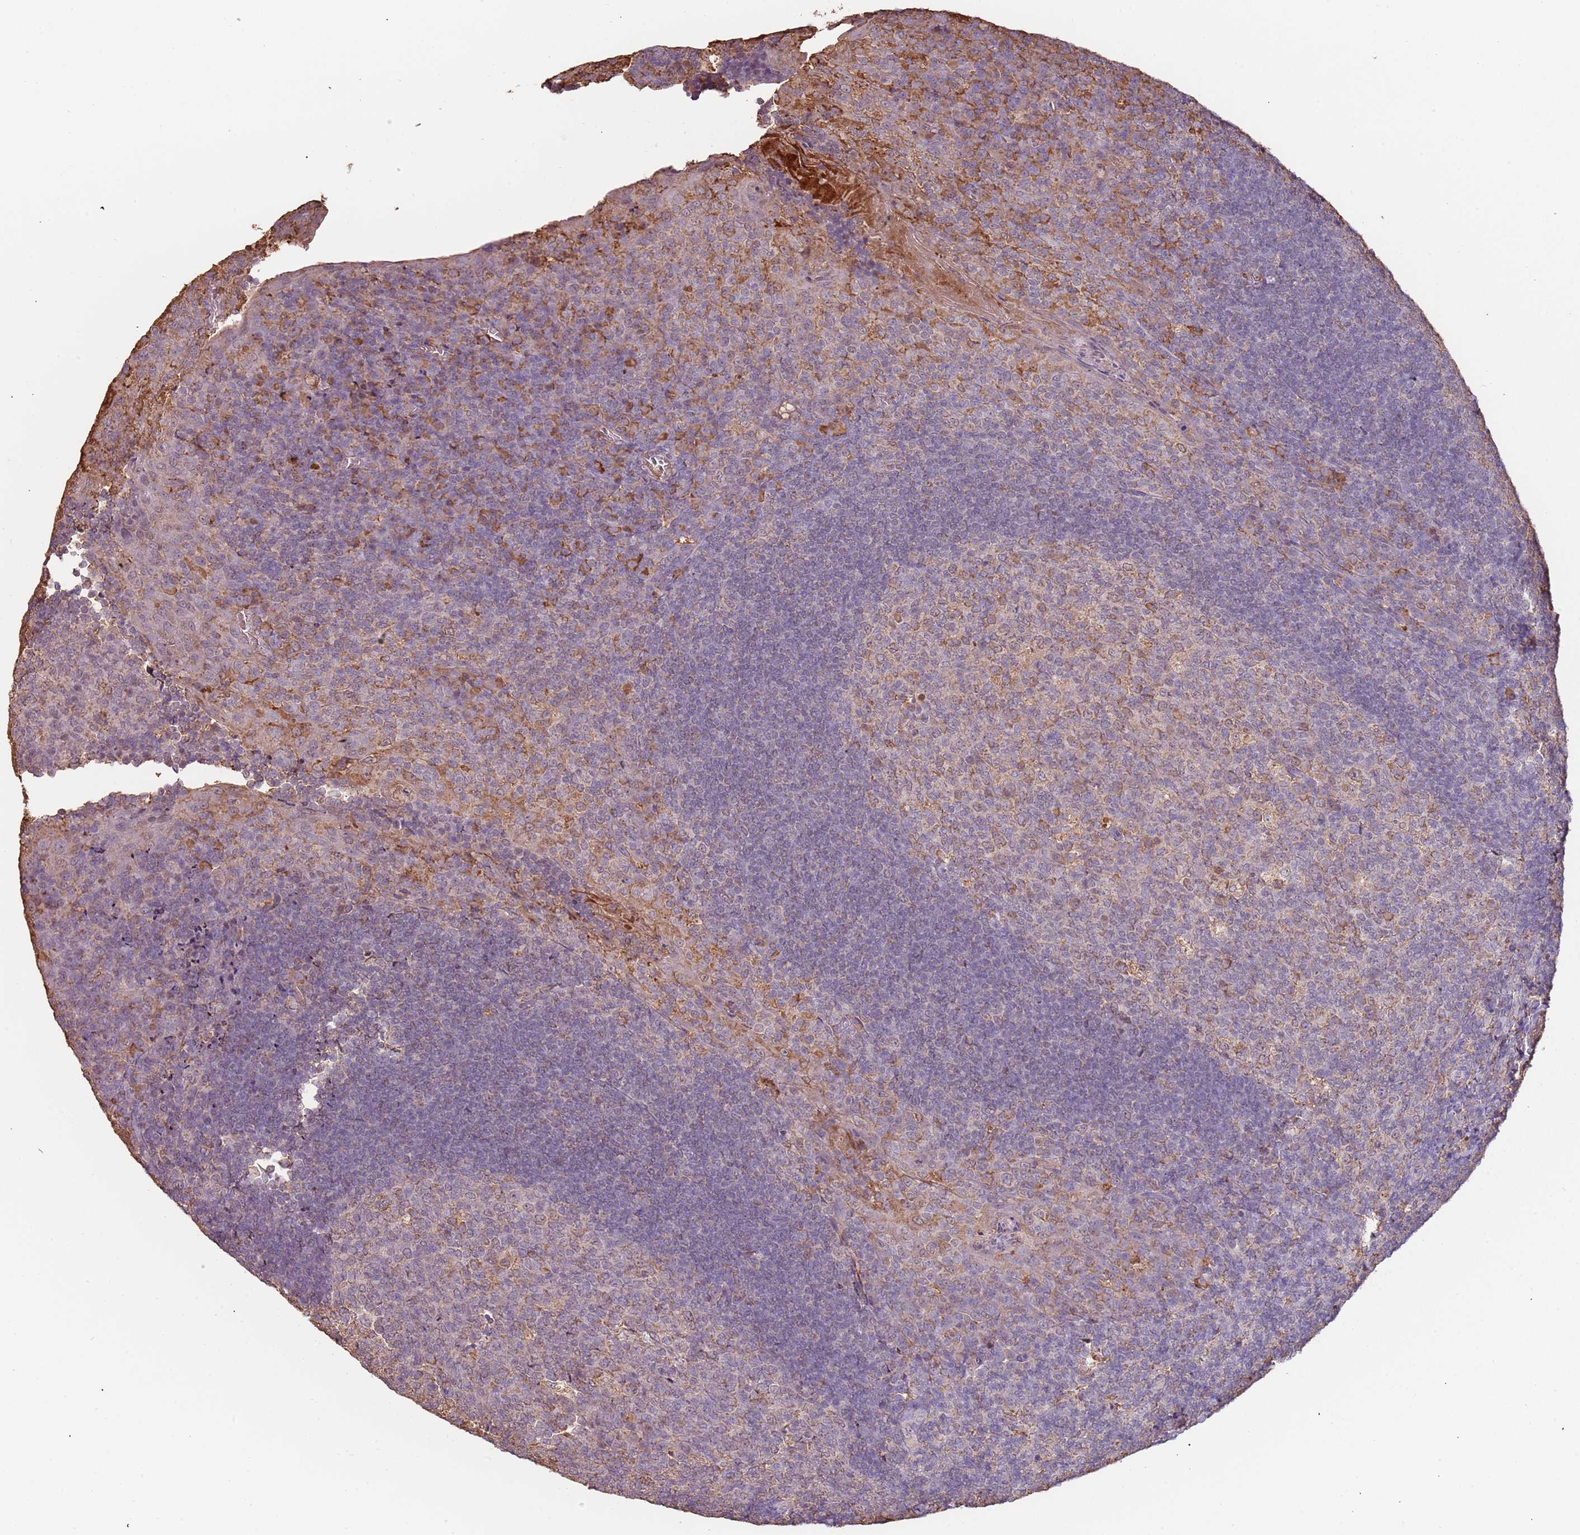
{"staining": {"intensity": "moderate", "quantity": "<25%", "location": "cytoplasmic/membranous"}, "tissue": "tonsil", "cell_type": "Germinal center cells", "image_type": "normal", "snomed": [{"axis": "morphology", "description": "Normal tissue, NOS"}, {"axis": "topography", "description": "Tonsil"}], "caption": "IHC image of benign tonsil: human tonsil stained using immunohistochemistry (IHC) demonstrates low levels of moderate protein expression localized specifically in the cytoplasmic/membranous of germinal center cells, appearing as a cytoplasmic/membranous brown color.", "gene": "ATOSB", "patient": {"sex": "male", "age": 17}}